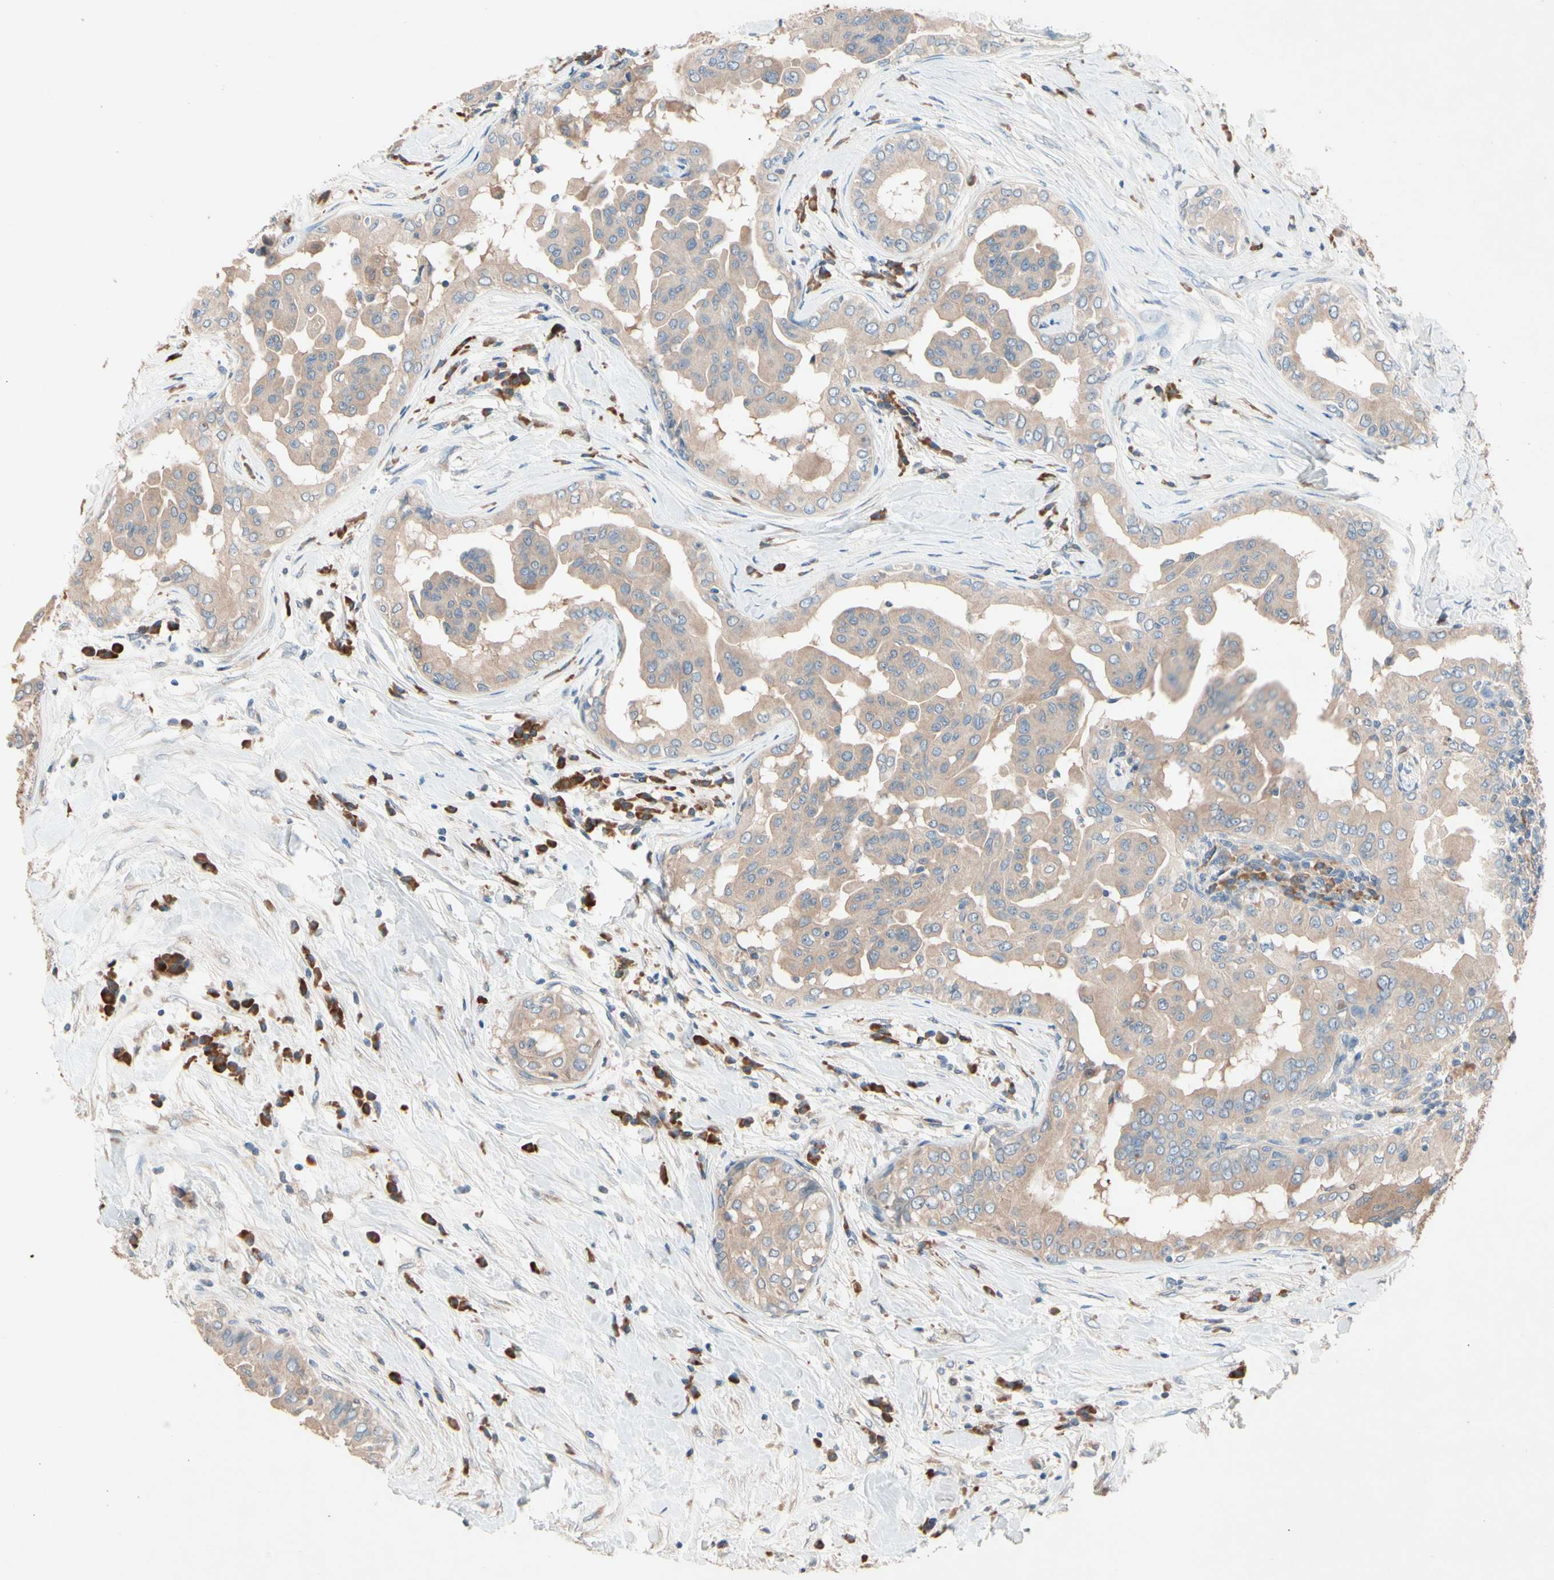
{"staining": {"intensity": "weak", "quantity": ">75%", "location": "cytoplasmic/membranous"}, "tissue": "thyroid cancer", "cell_type": "Tumor cells", "image_type": "cancer", "snomed": [{"axis": "morphology", "description": "Papillary adenocarcinoma, NOS"}, {"axis": "topography", "description": "Thyroid gland"}], "caption": "An immunohistochemistry (IHC) image of neoplastic tissue is shown. Protein staining in brown shows weak cytoplasmic/membranous positivity in thyroid cancer (papillary adenocarcinoma) within tumor cells.", "gene": "PRDX4", "patient": {"sex": "male", "age": 33}}